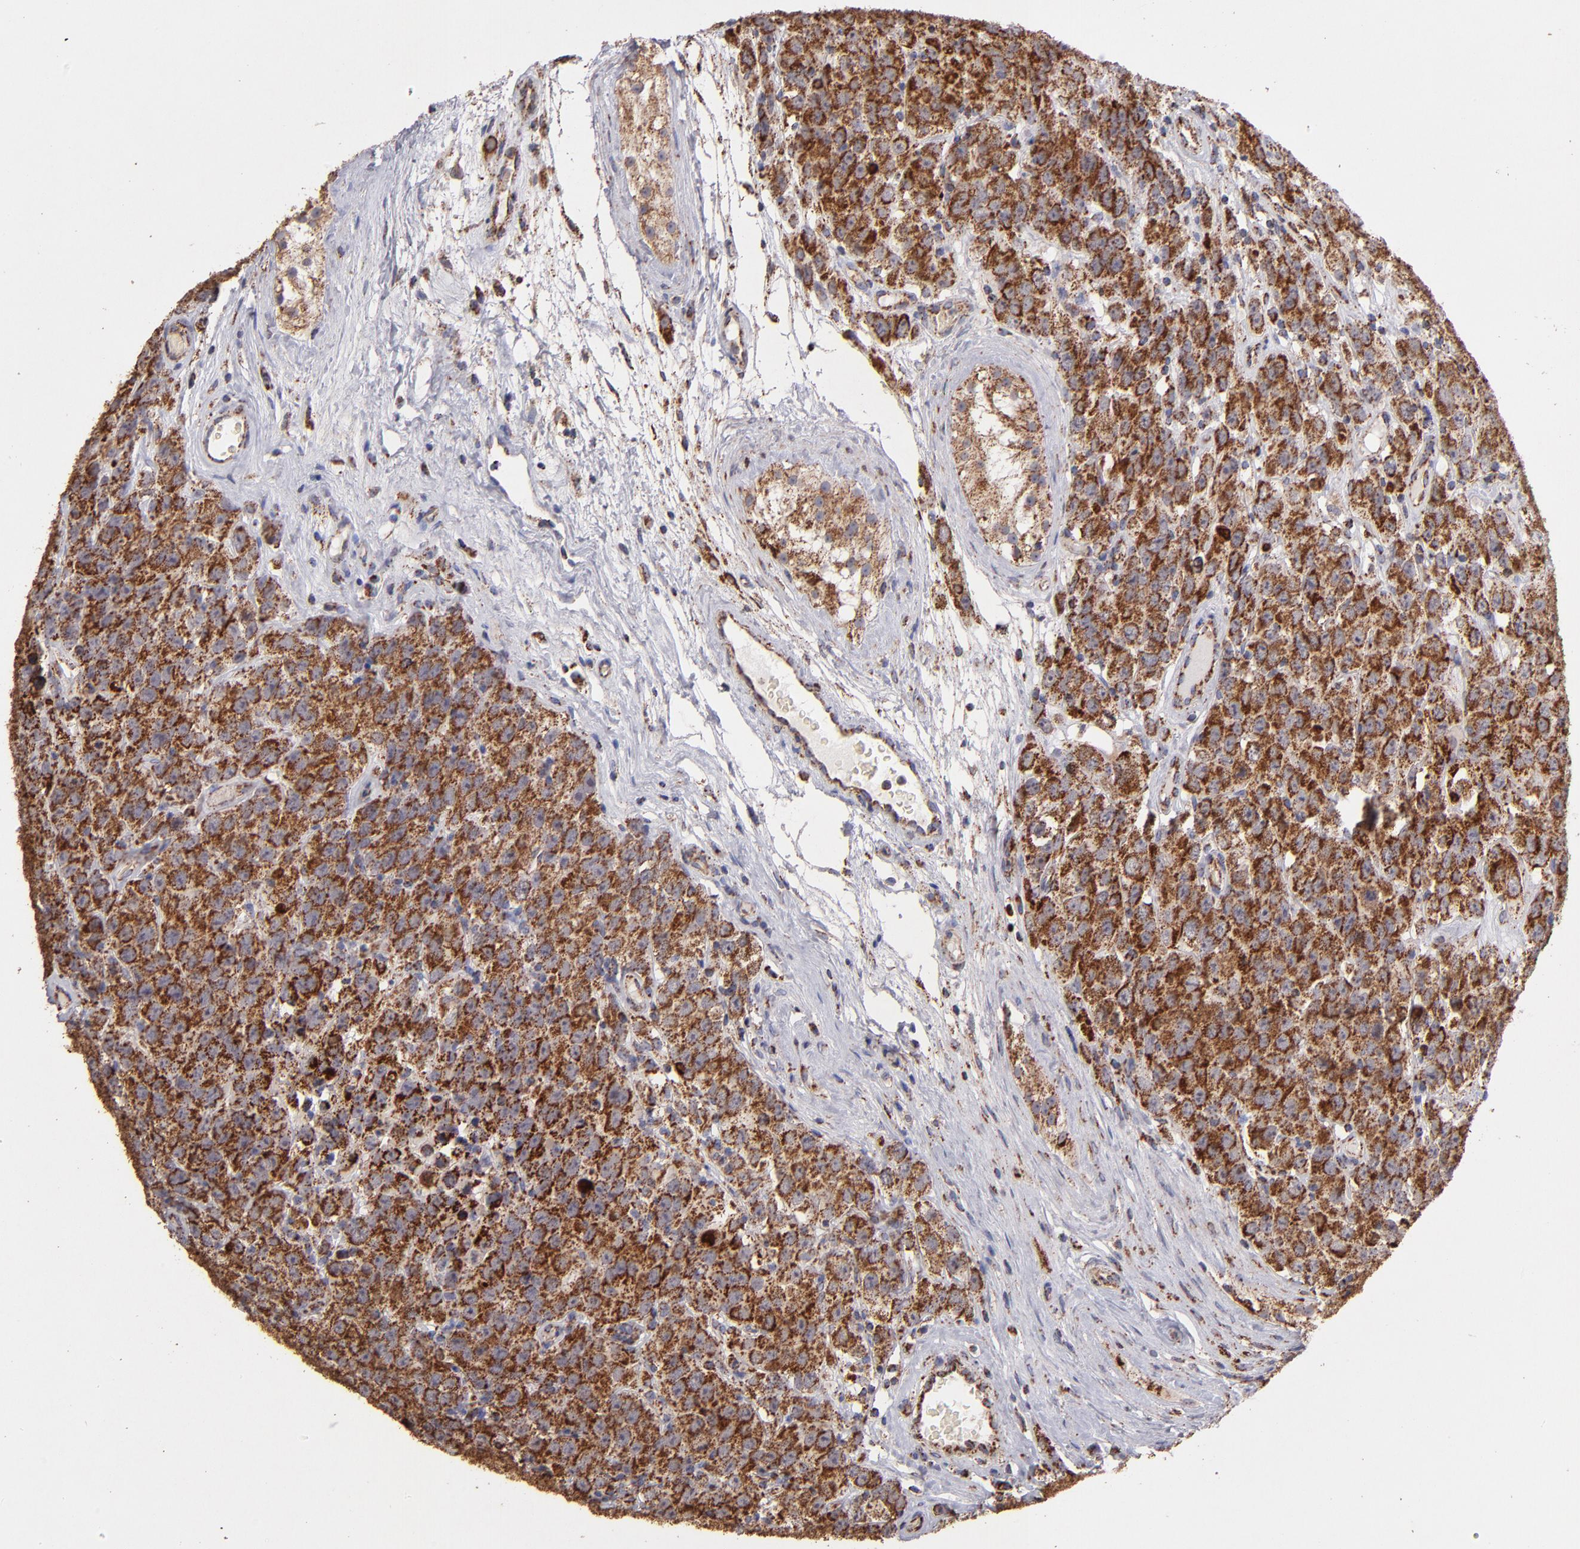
{"staining": {"intensity": "strong", "quantity": ">75%", "location": "cytoplasmic/membranous"}, "tissue": "testis cancer", "cell_type": "Tumor cells", "image_type": "cancer", "snomed": [{"axis": "morphology", "description": "Seminoma, NOS"}, {"axis": "topography", "description": "Testis"}], "caption": "The histopathology image shows a brown stain indicating the presence of a protein in the cytoplasmic/membranous of tumor cells in testis cancer.", "gene": "DLST", "patient": {"sex": "male", "age": 52}}